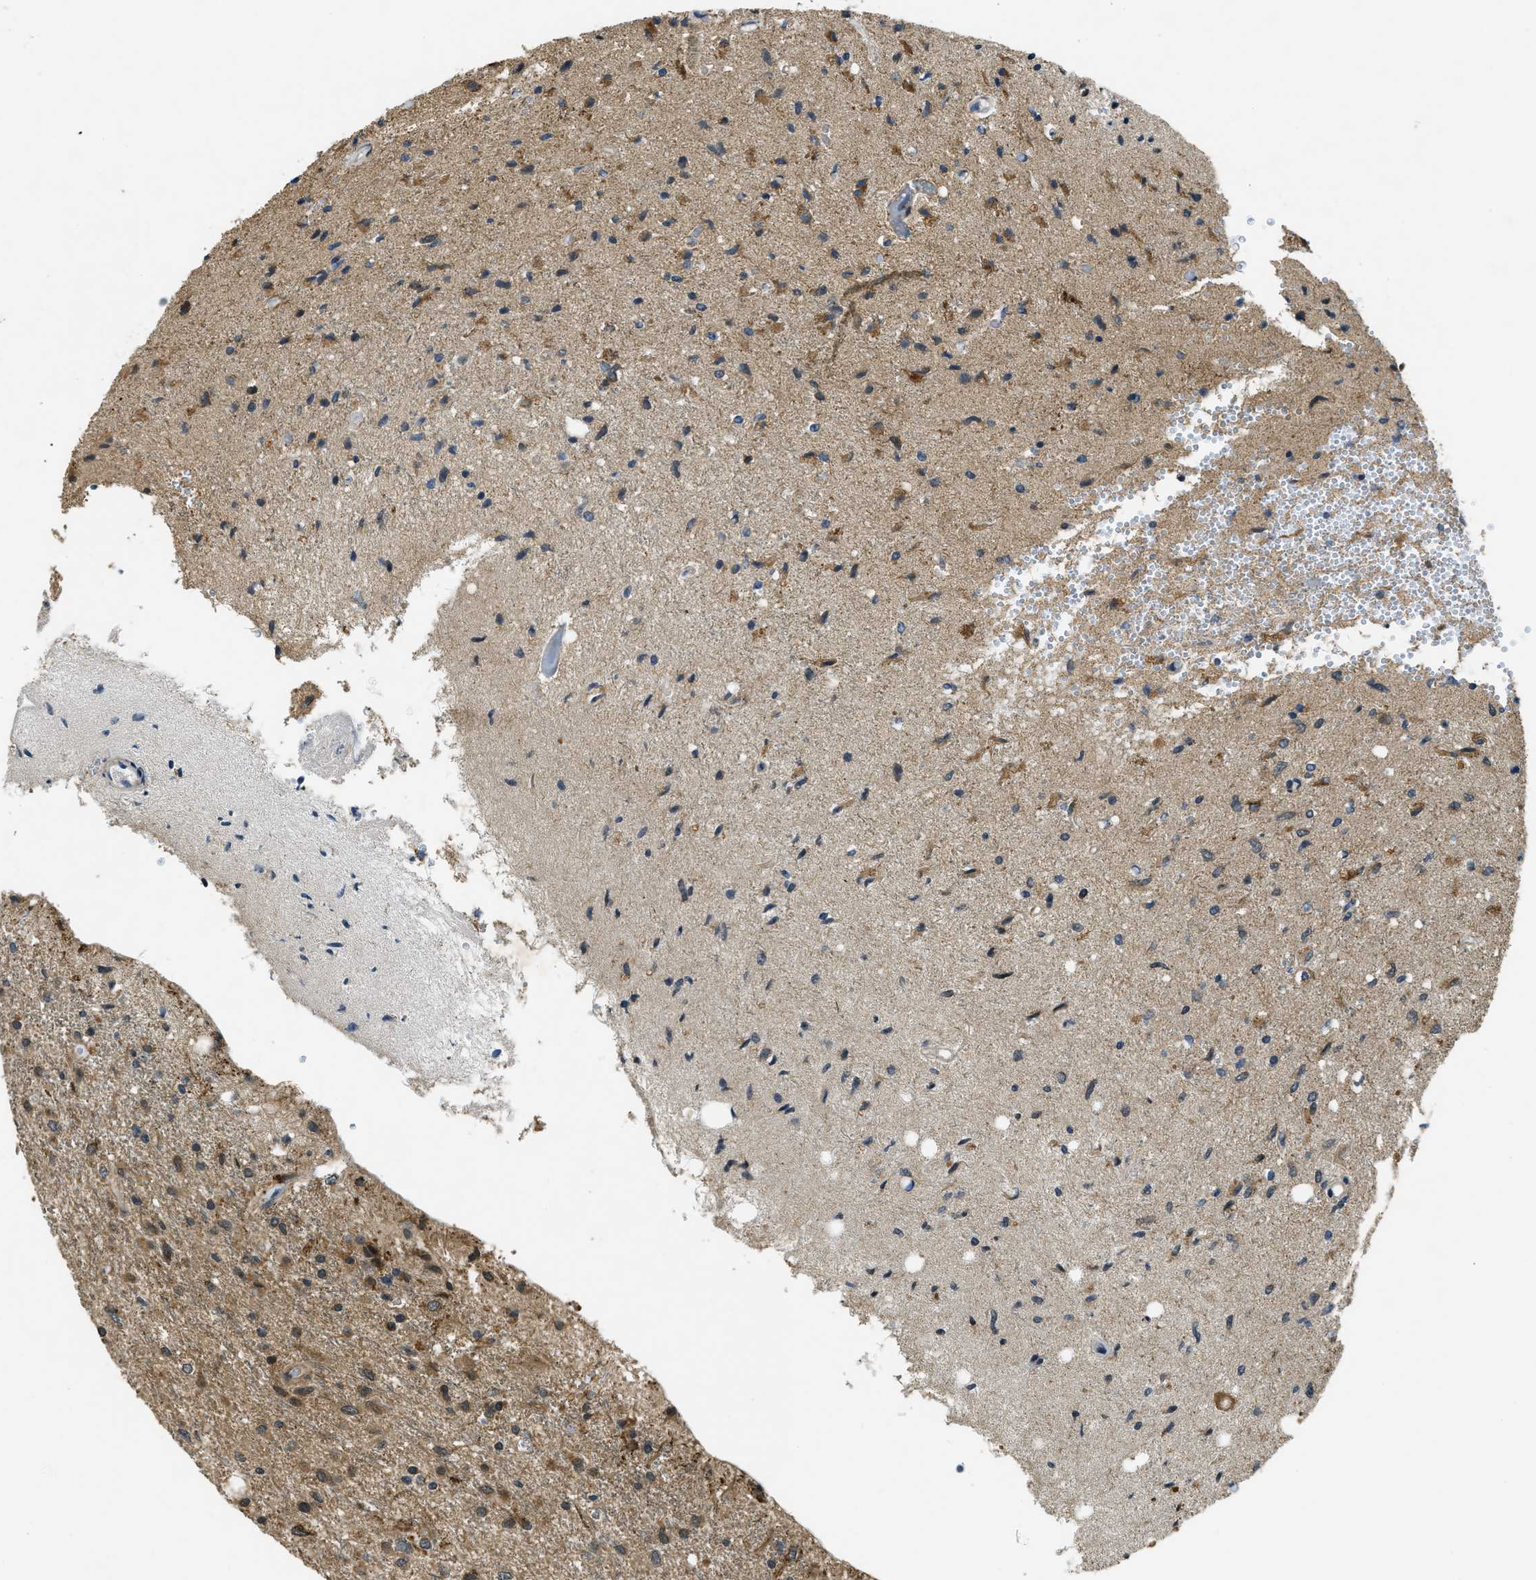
{"staining": {"intensity": "moderate", "quantity": "25%-75%", "location": "cytoplasmic/membranous"}, "tissue": "glioma", "cell_type": "Tumor cells", "image_type": "cancer", "snomed": [{"axis": "morphology", "description": "Glioma, malignant, Low grade"}, {"axis": "topography", "description": "Brain"}], "caption": "A medium amount of moderate cytoplasmic/membranous expression is appreciated in approximately 25%-75% of tumor cells in glioma tissue. The staining is performed using DAB (3,3'-diaminobenzidine) brown chromogen to label protein expression. The nuclei are counter-stained blue using hematoxylin.", "gene": "CDKN2C", "patient": {"sex": "male", "age": 77}}